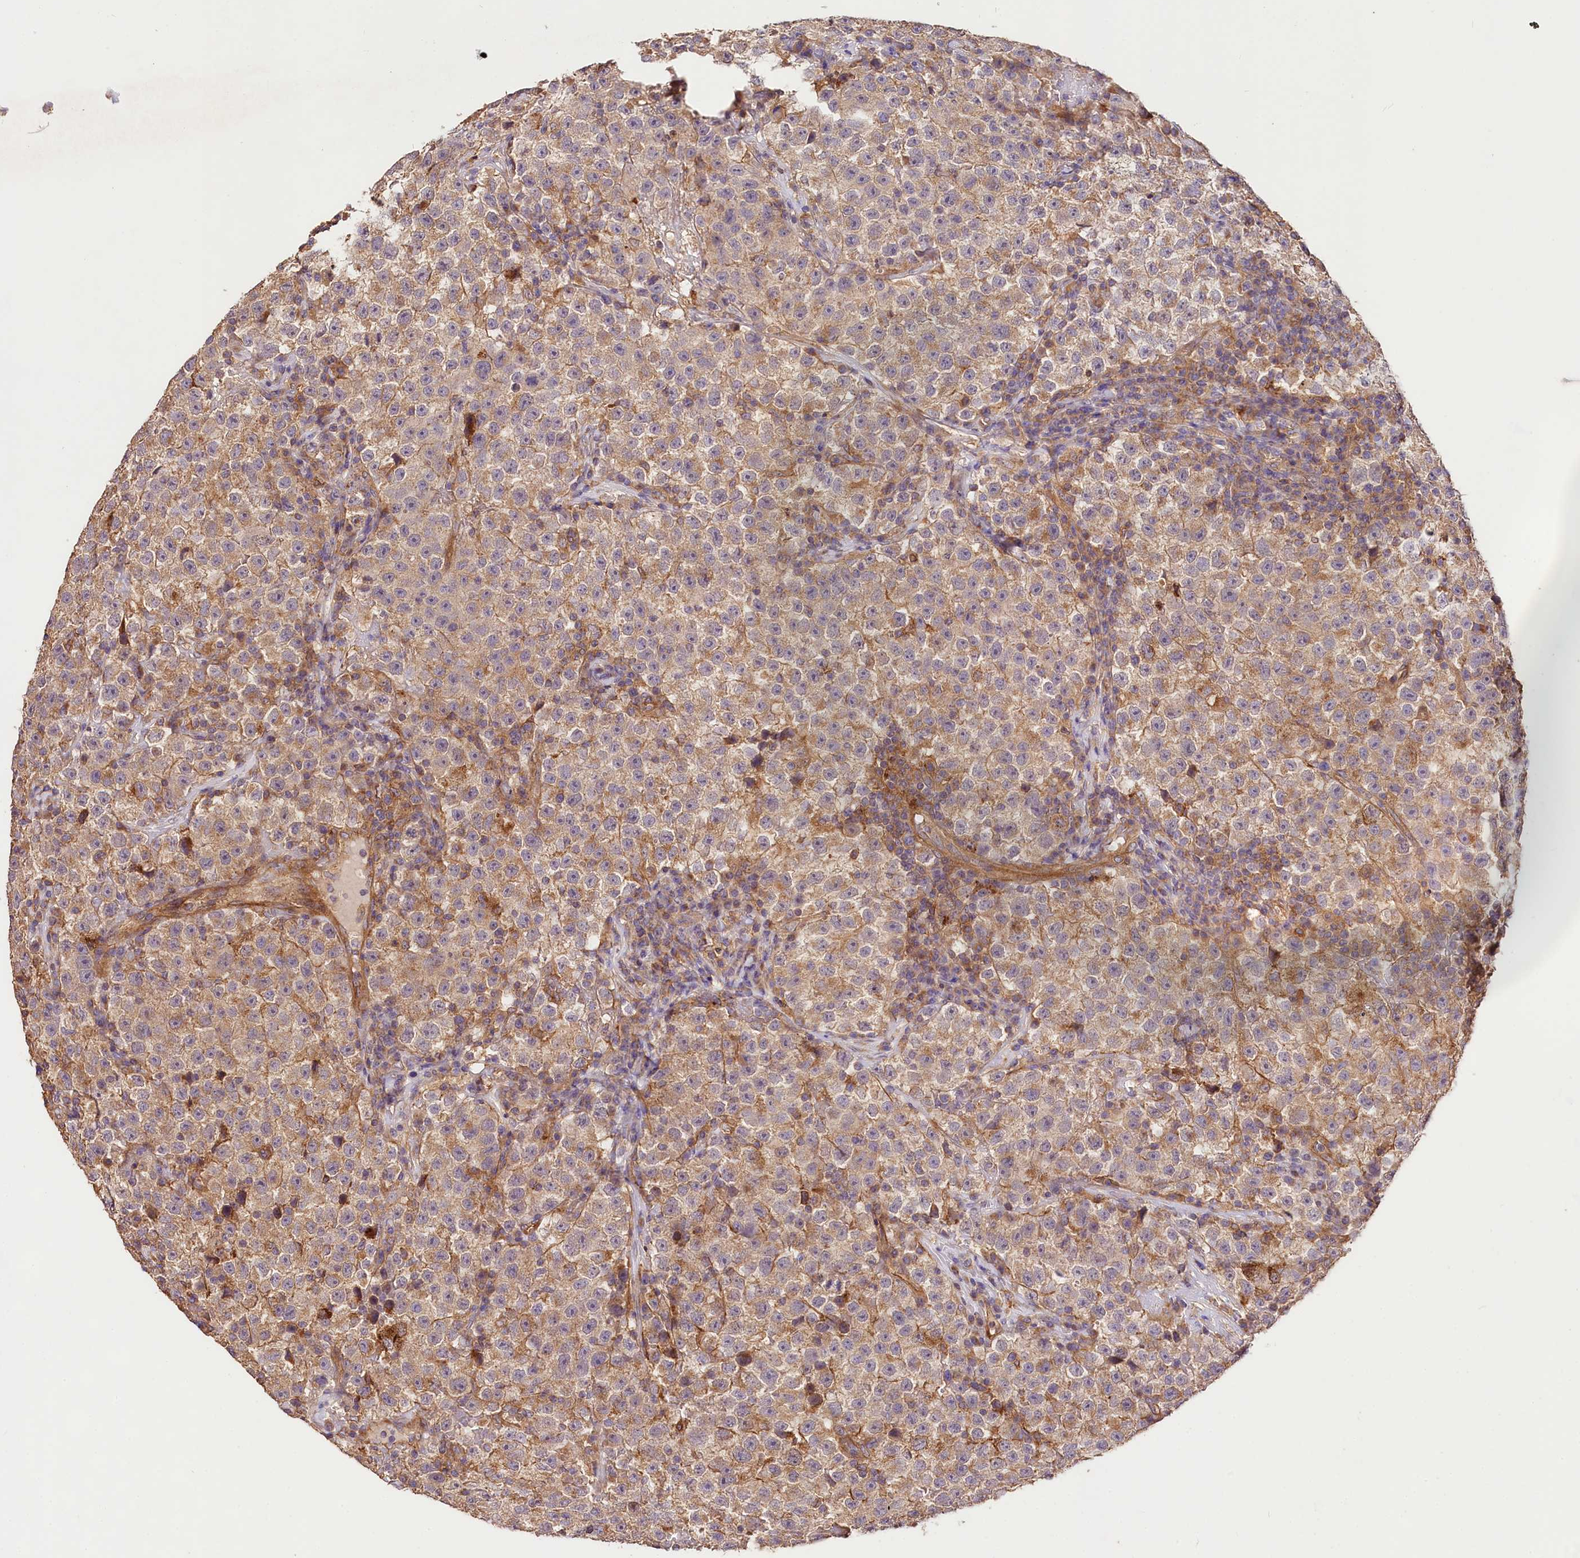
{"staining": {"intensity": "moderate", "quantity": ">75%", "location": "cytoplasmic/membranous"}, "tissue": "testis cancer", "cell_type": "Tumor cells", "image_type": "cancer", "snomed": [{"axis": "morphology", "description": "Seminoma, NOS"}, {"axis": "topography", "description": "Testis"}], "caption": "Immunohistochemical staining of seminoma (testis) shows medium levels of moderate cytoplasmic/membranous protein expression in approximately >75% of tumor cells.", "gene": "CSAD", "patient": {"sex": "male", "age": 22}}